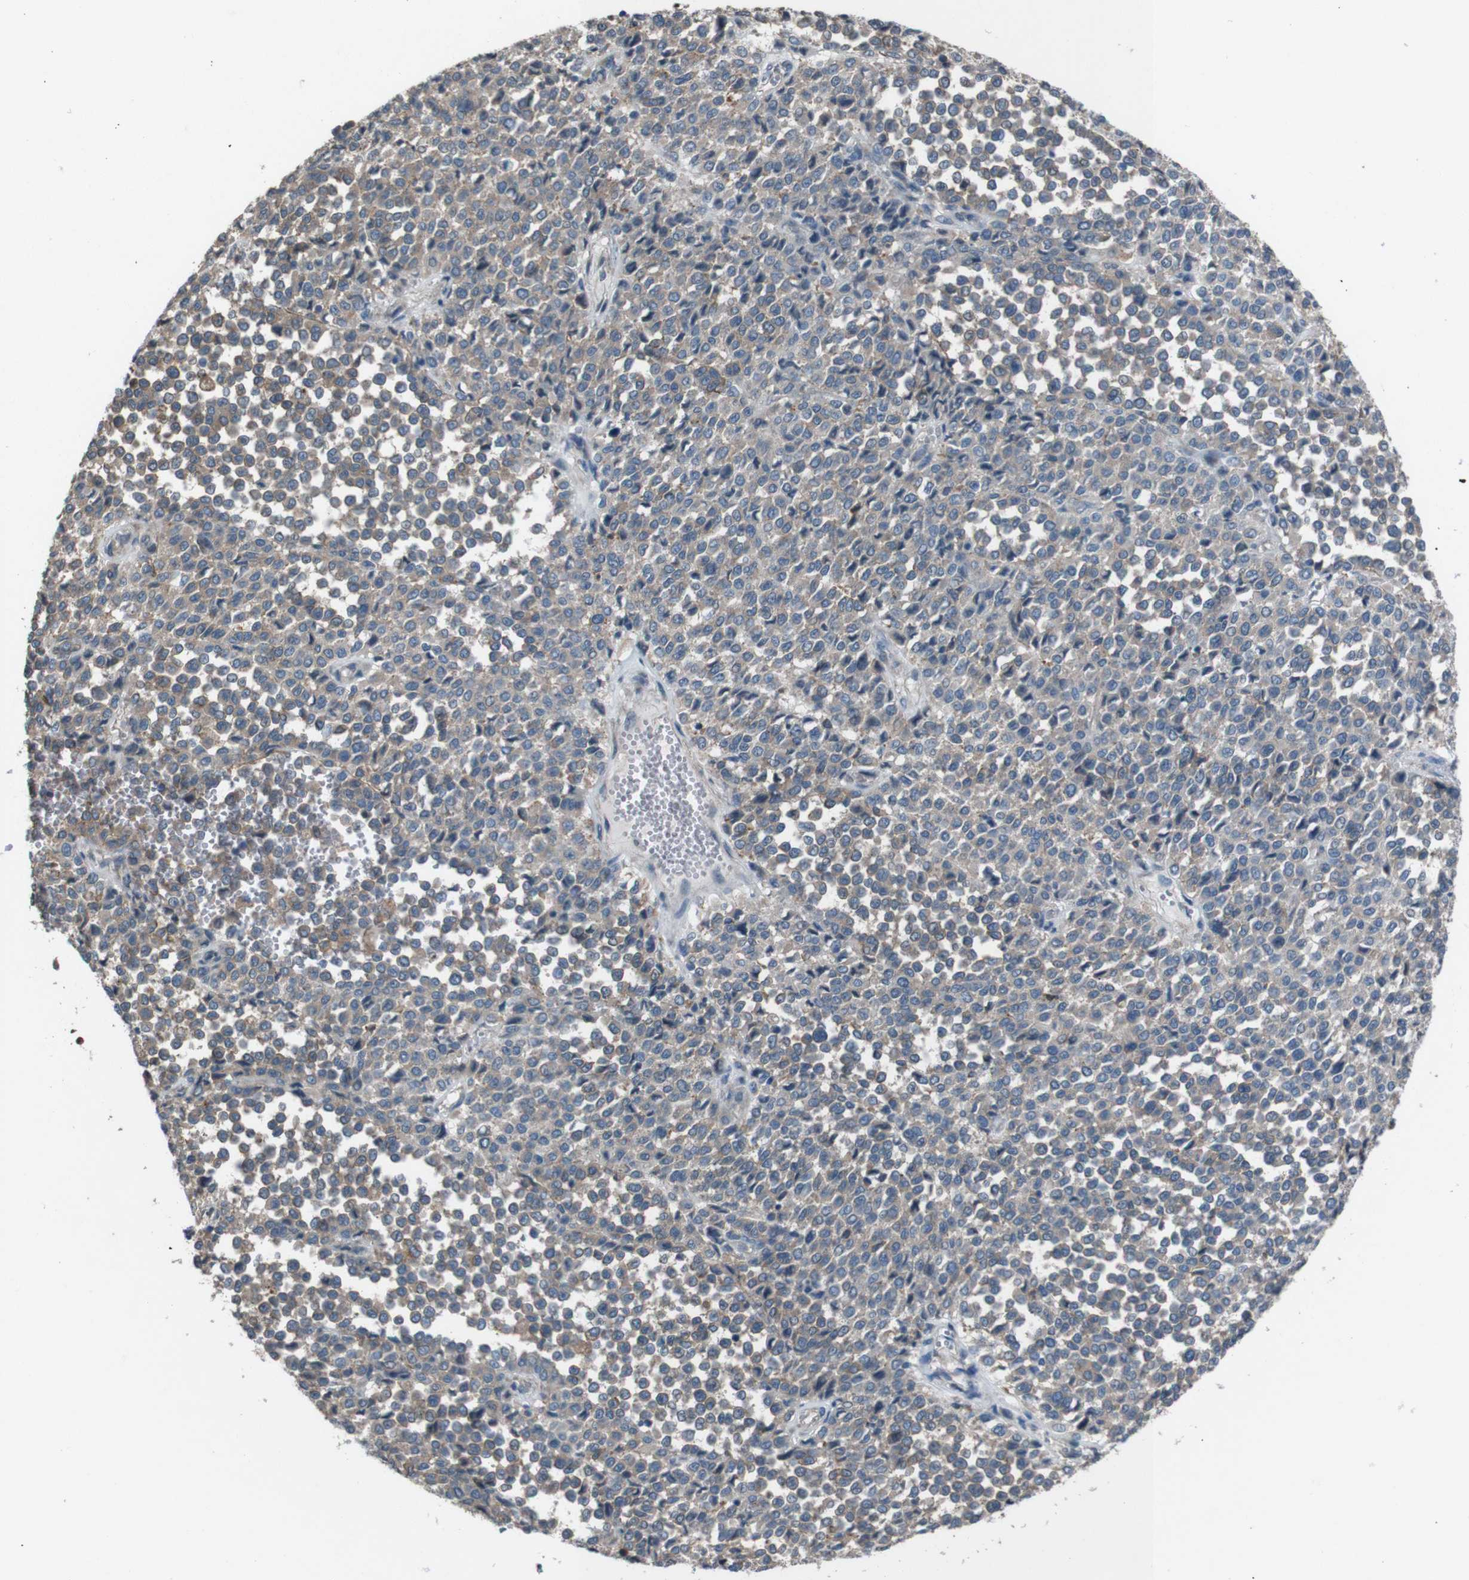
{"staining": {"intensity": "weak", "quantity": ">75%", "location": "cytoplasmic/membranous"}, "tissue": "melanoma", "cell_type": "Tumor cells", "image_type": "cancer", "snomed": [{"axis": "morphology", "description": "Malignant melanoma, Metastatic site"}, {"axis": "topography", "description": "Pancreas"}], "caption": "A brown stain labels weak cytoplasmic/membranous expression of a protein in human malignant melanoma (metastatic site) tumor cells. (DAB (3,3'-diaminobenzidine) IHC, brown staining for protein, blue staining for nuclei).", "gene": "NAALADL2", "patient": {"sex": "female", "age": 30}}